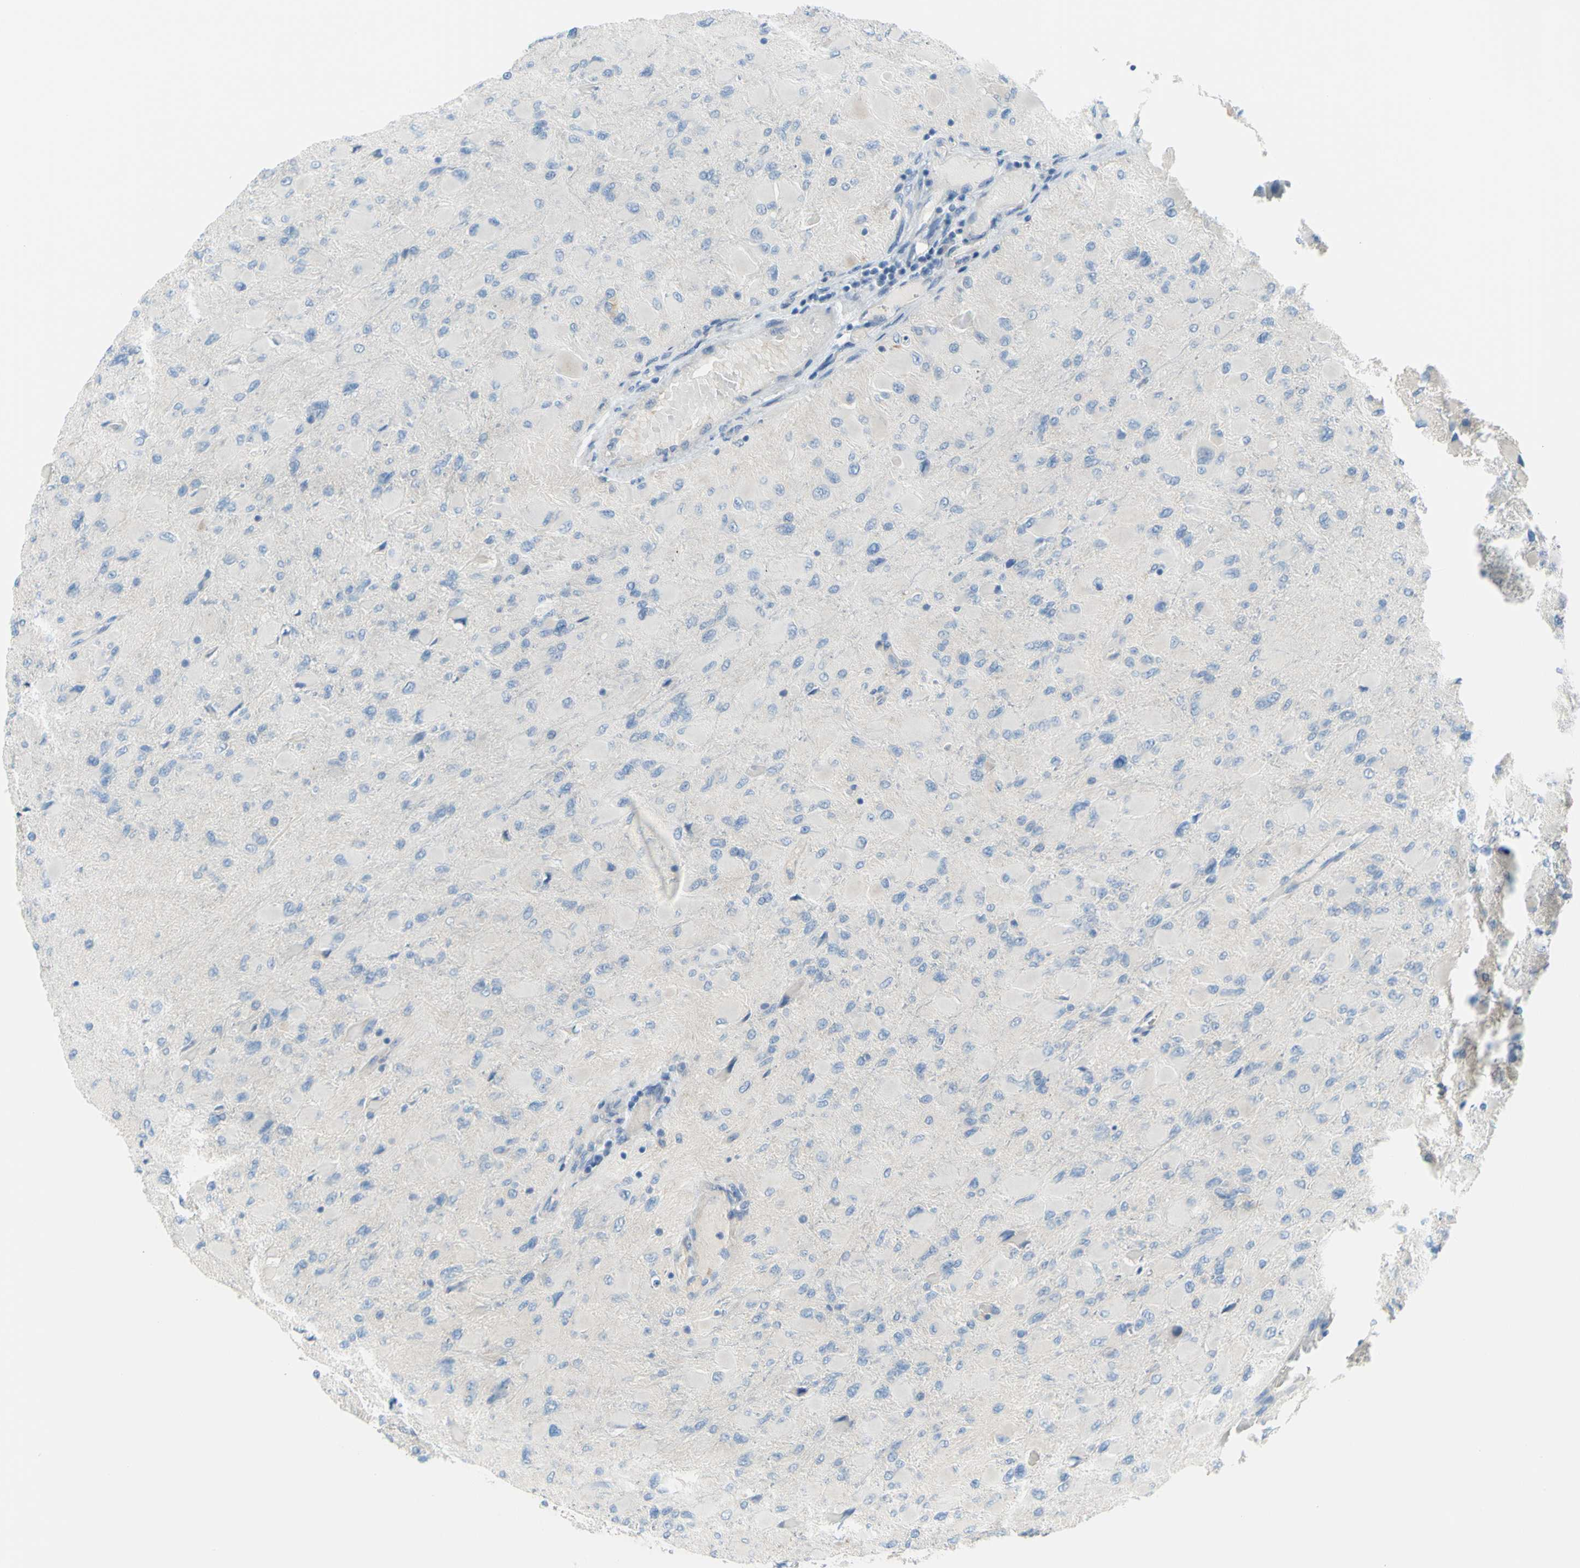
{"staining": {"intensity": "negative", "quantity": "none", "location": "none"}, "tissue": "glioma", "cell_type": "Tumor cells", "image_type": "cancer", "snomed": [{"axis": "morphology", "description": "Glioma, malignant, High grade"}, {"axis": "topography", "description": "Cerebral cortex"}], "caption": "The histopathology image demonstrates no significant expression in tumor cells of glioma.", "gene": "FRMD4B", "patient": {"sex": "female", "age": 36}}